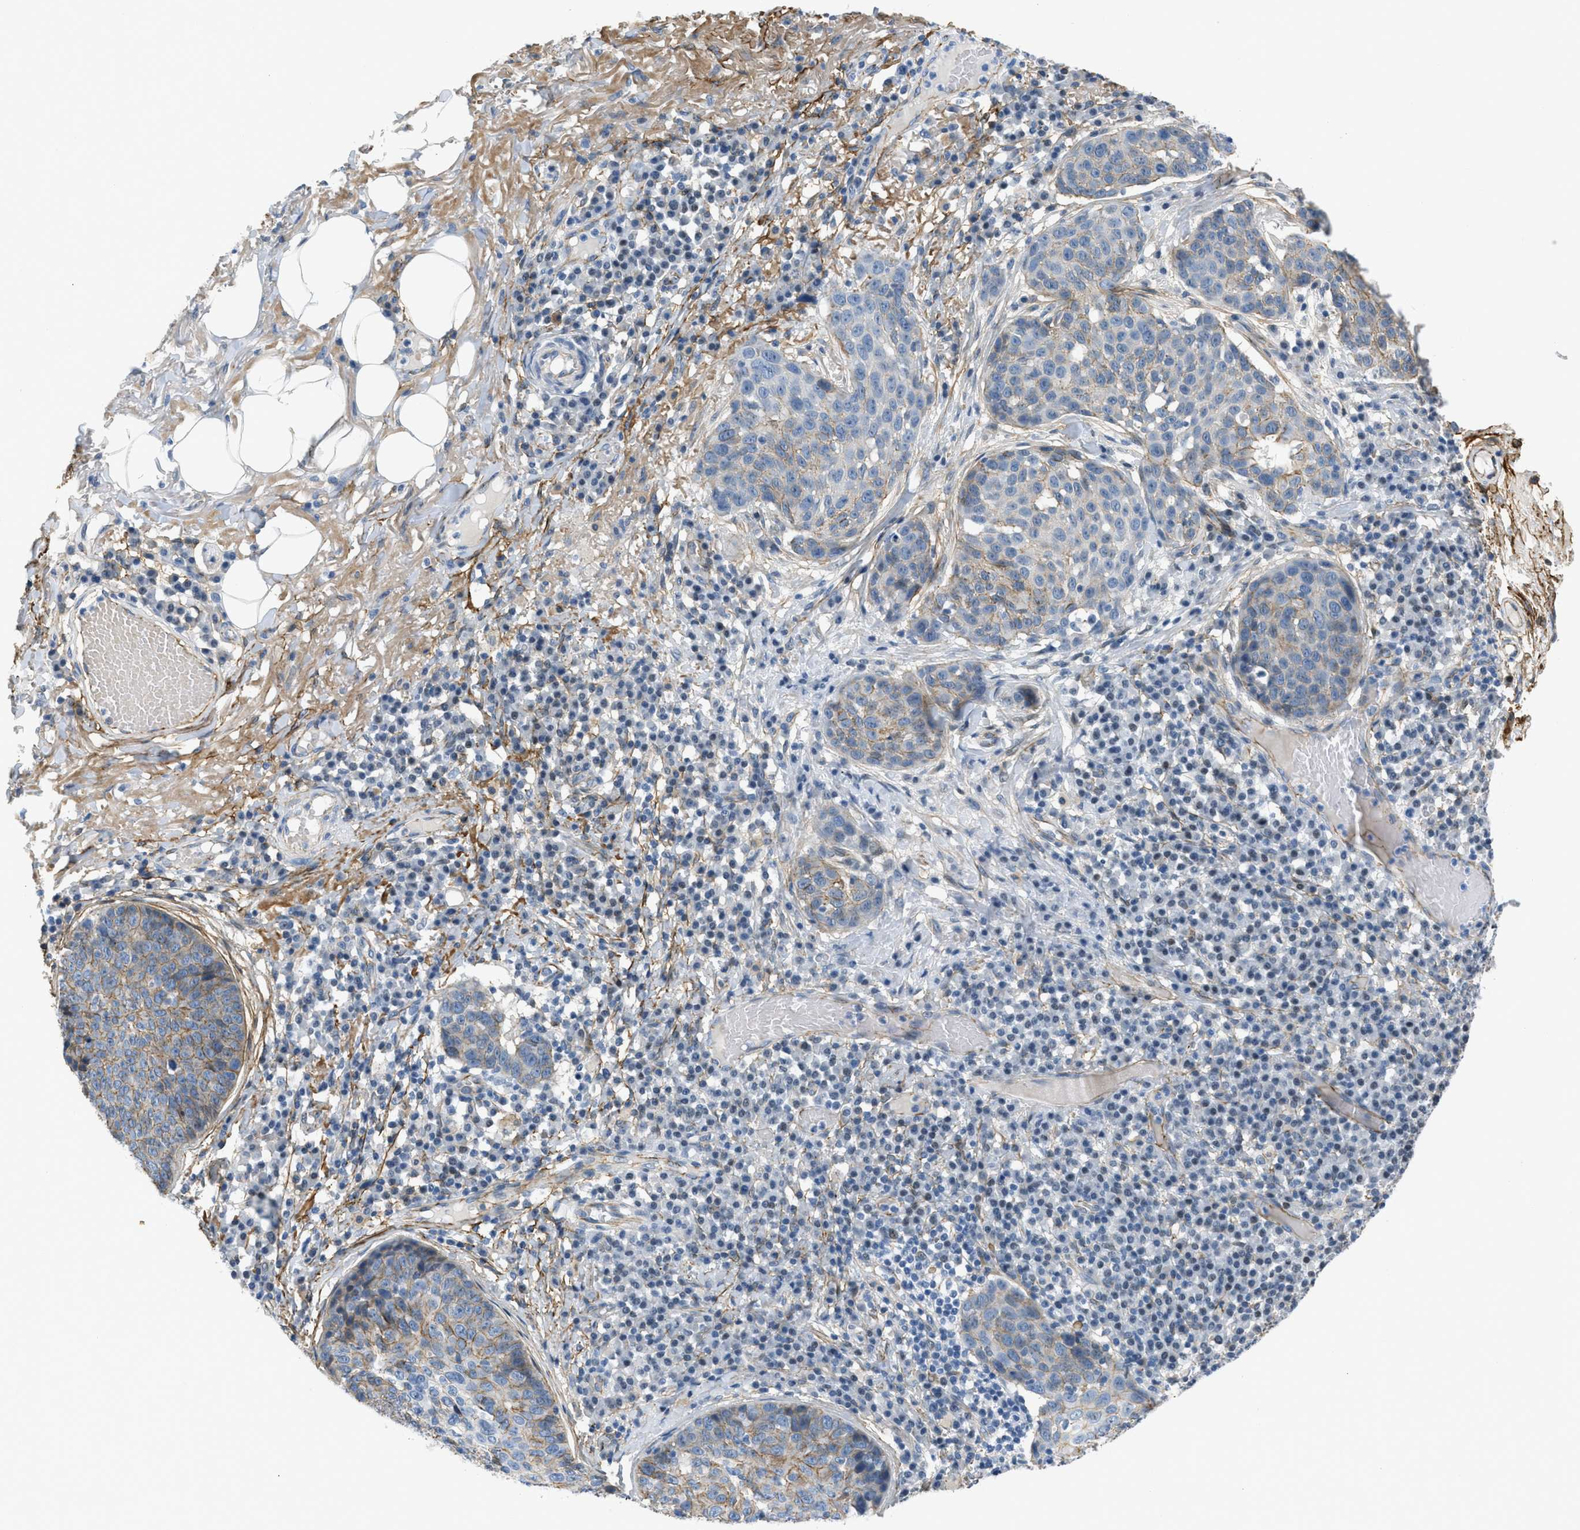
{"staining": {"intensity": "weak", "quantity": "<25%", "location": "cytoplasmic/membranous"}, "tissue": "skin cancer", "cell_type": "Tumor cells", "image_type": "cancer", "snomed": [{"axis": "morphology", "description": "Squamous cell carcinoma in situ, NOS"}, {"axis": "morphology", "description": "Squamous cell carcinoma, NOS"}, {"axis": "topography", "description": "Skin"}], "caption": "This is an immunohistochemistry (IHC) histopathology image of squamous cell carcinoma in situ (skin). There is no expression in tumor cells.", "gene": "FBN1", "patient": {"sex": "male", "age": 93}}